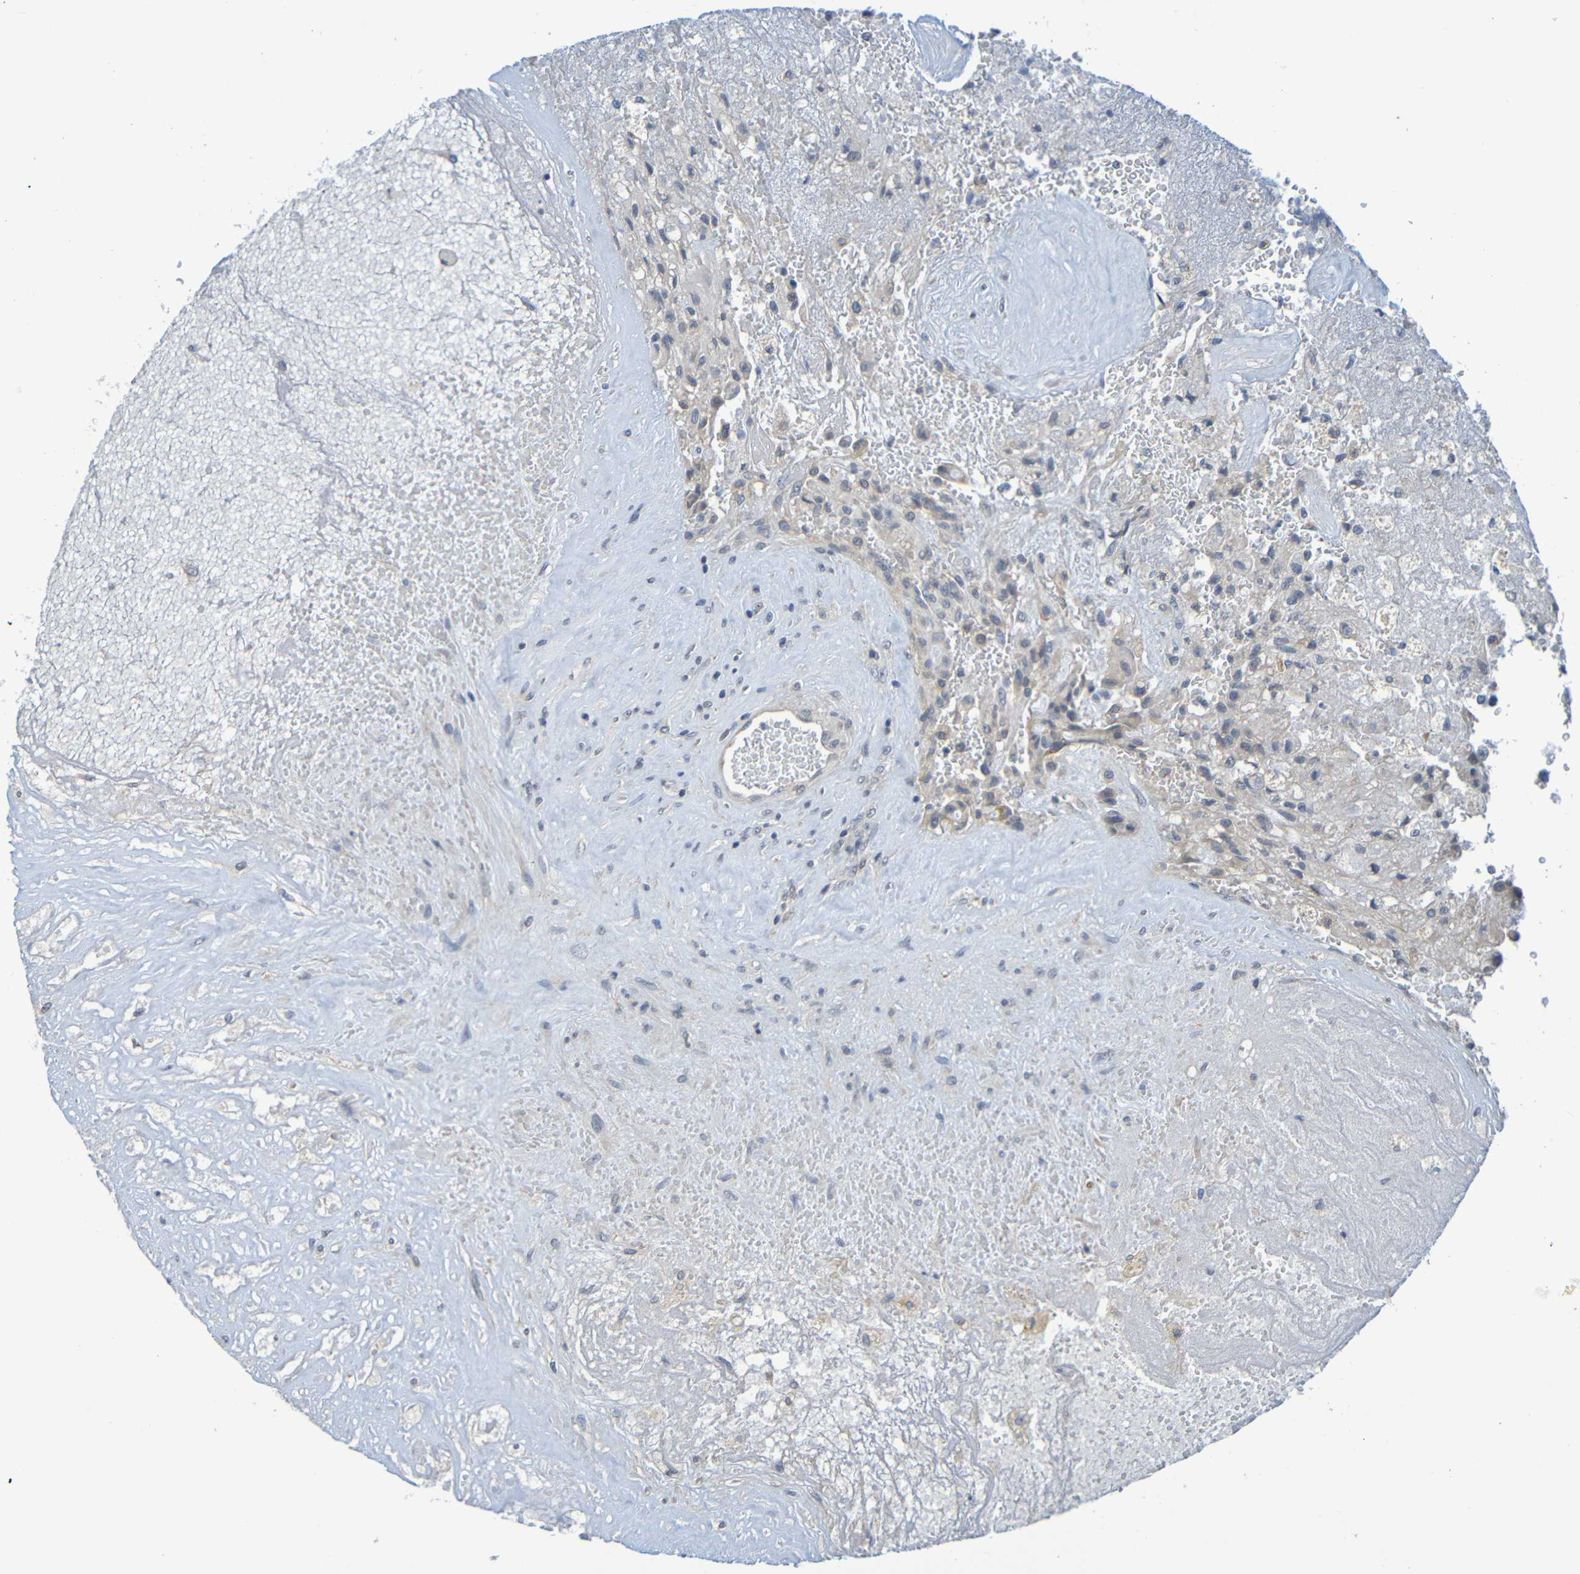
{"staining": {"intensity": "negative", "quantity": "none", "location": "none"}, "tissue": "glioma", "cell_type": "Tumor cells", "image_type": "cancer", "snomed": [{"axis": "morphology", "description": "Normal tissue, NOS"}, {"axis": "morphology", "description": "Glioma, malignant, High grade"}, {"axis": "topography", "description": "Cerebral cortex"}], "caption": "High power microscopy image of an immunohistochemistry photomicrograph of malignant glioma (high-grade), revealing no significant staining in tumor cells.", "gene": "C3AR1", "patient": {"sex": "male", "age": 56}}